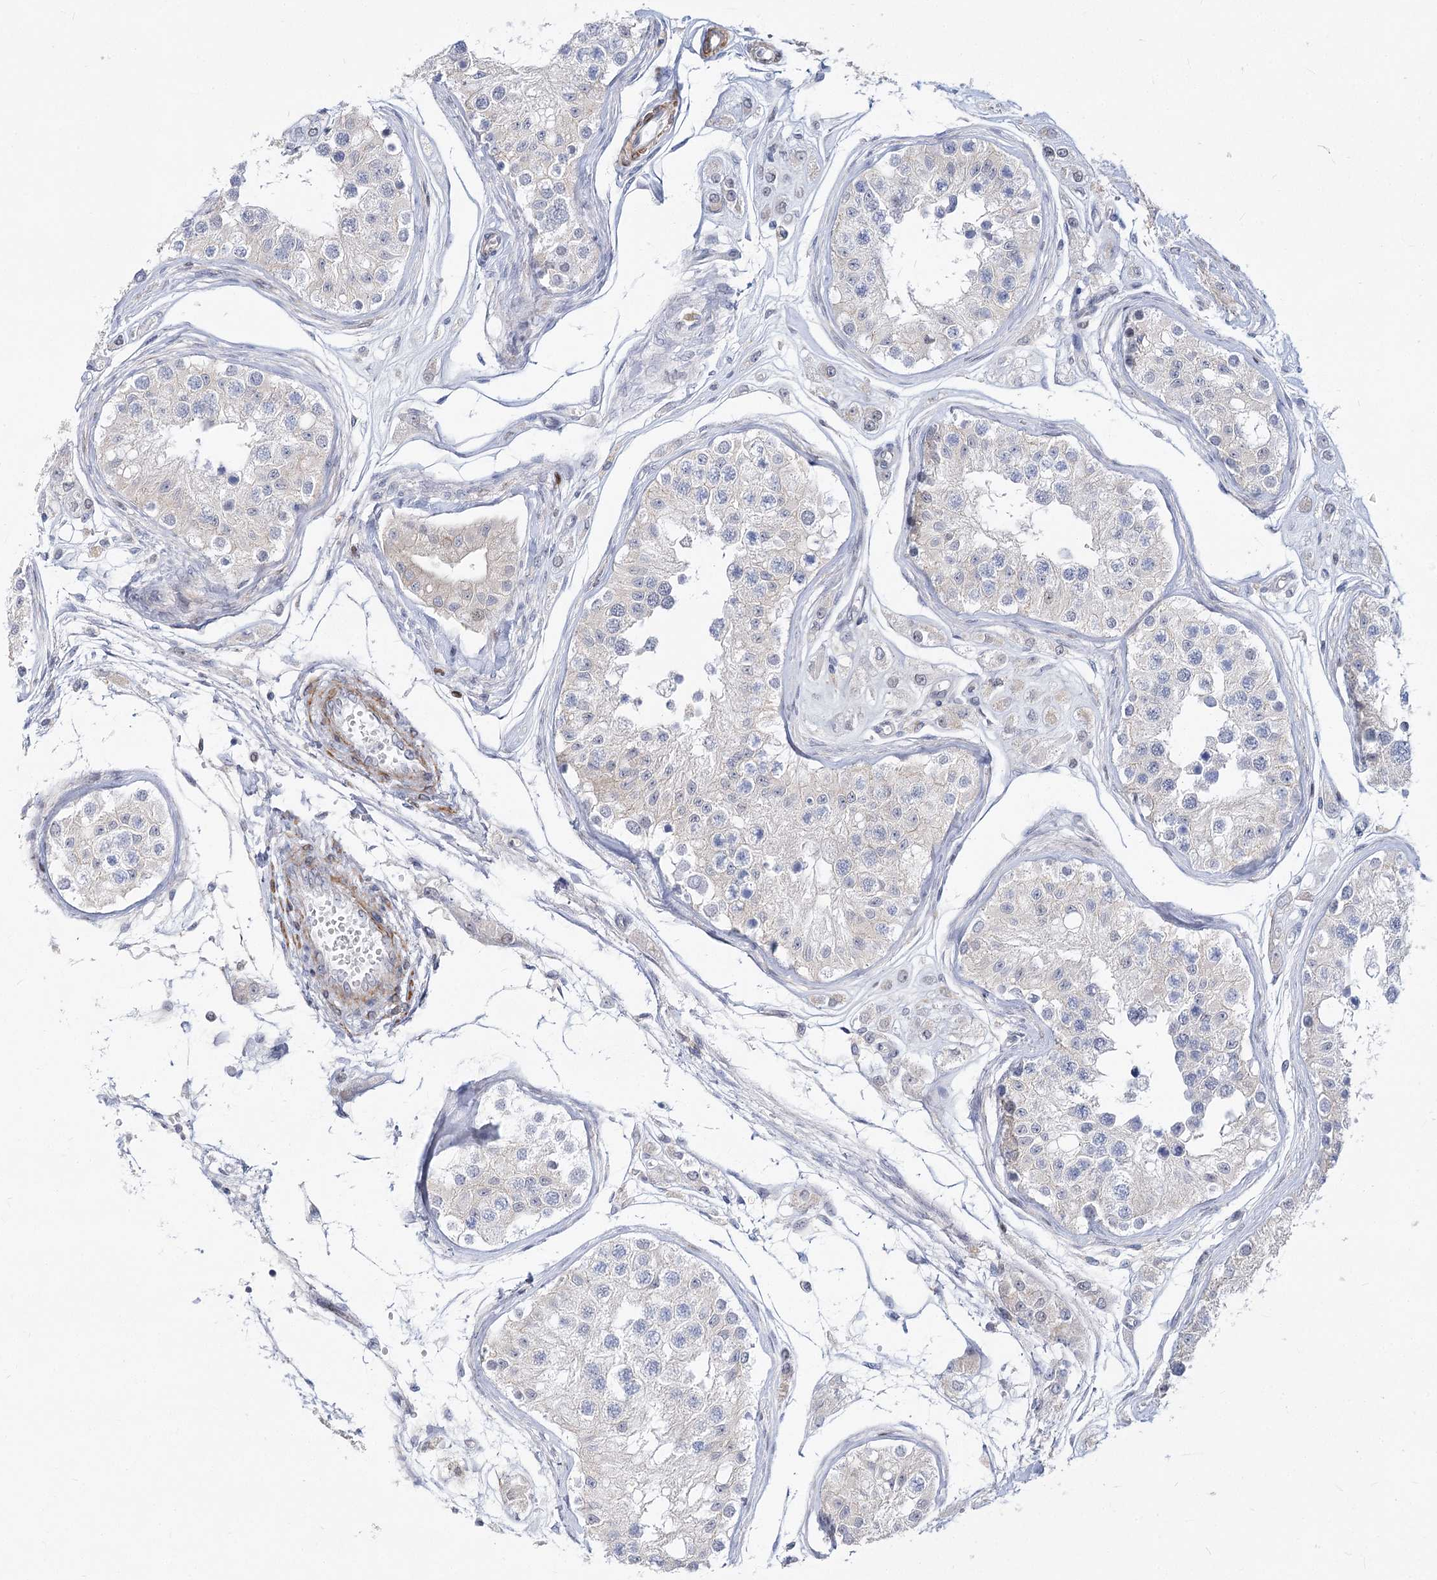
{"staining": {"intensity": "weak", "quantity": "<25%", "location": "cytoplasmic/membranous"}, "tissue": "testis", "cell_type": "Cells in seminiferous ducts", "image_type": "normal", "snomed": [{"axis": "morphology", "description": "Normal tissue, NOS"}, {"axis": "morphology", "description": "Adenocarcinoma, metastatic, NOS"}, {"axis": "topography", "description": "Testis"}], "caption": "Testis stained for a protein using immunohistochemistry displays no expression cells in seminiferous ducts.", "gene": "ARSI", "patient": {"sex": "male", "age": 26}}